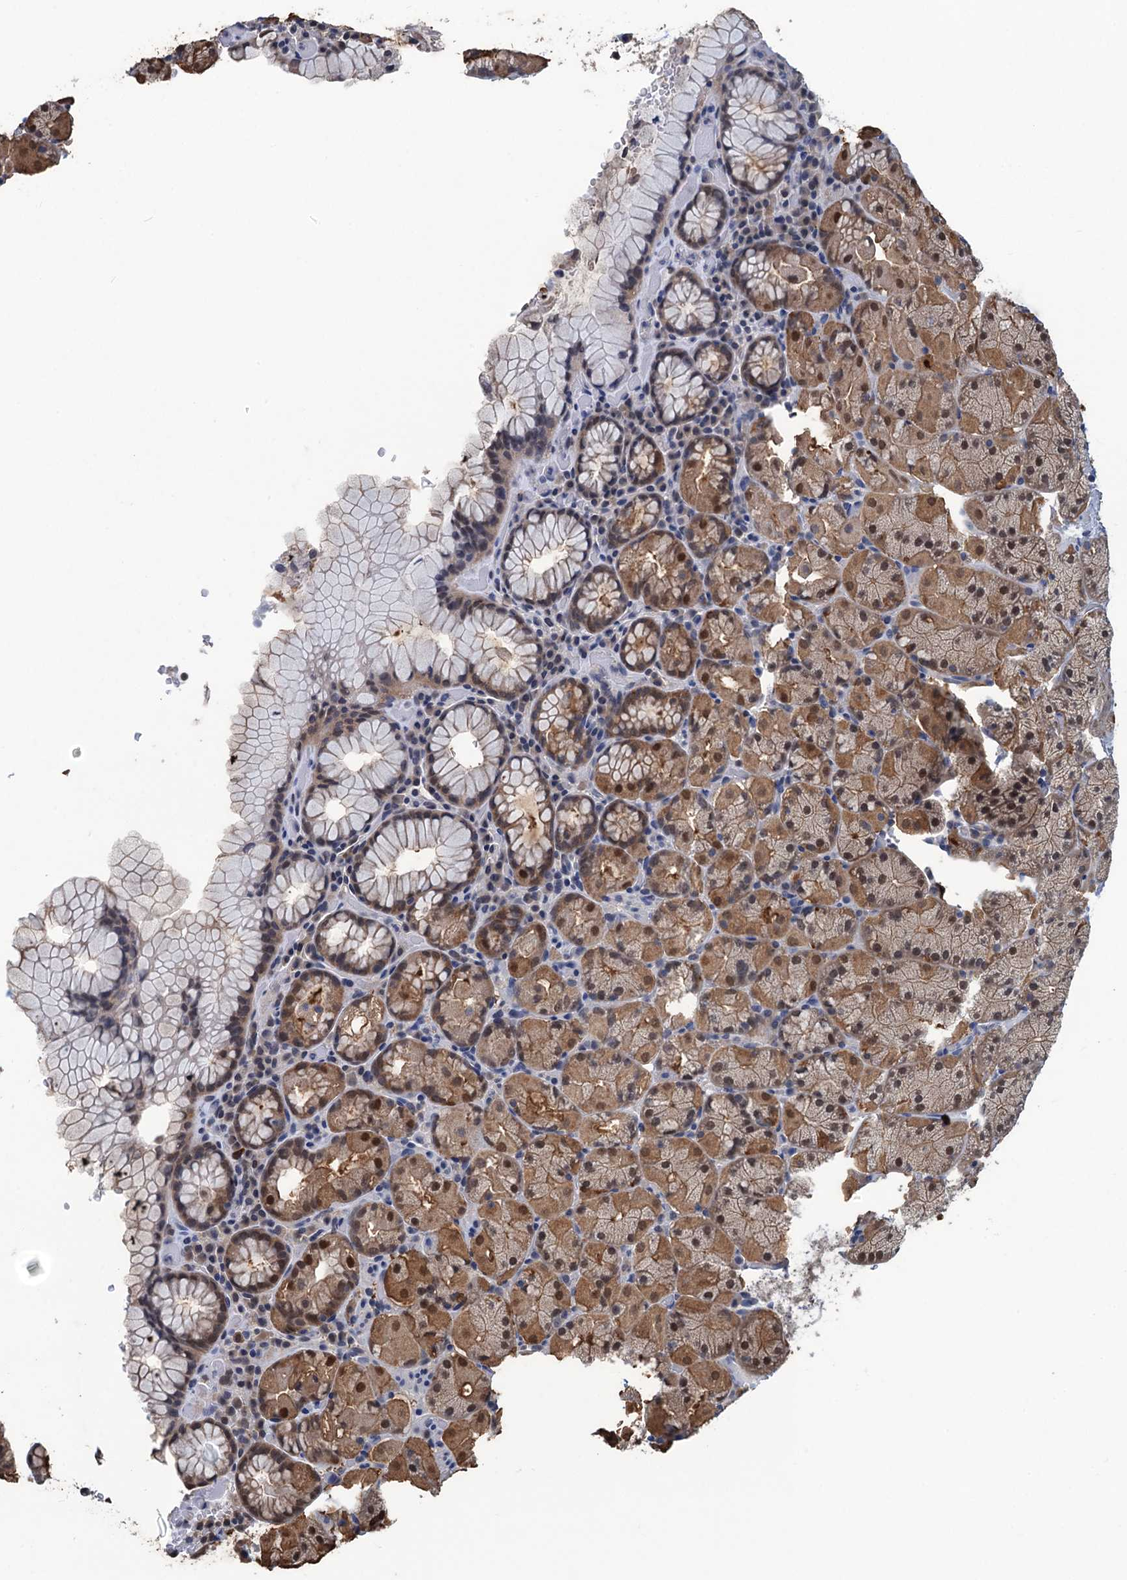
{"staining": {"intensity": "moderate", "quantity": ">75%", "location": "cytoplasmic/membranous,nuclear"}, "tissue": "stomach", "cell_type": "Glandular cells", "image_type": "normal", "snomed": [{"axis": "morphology", "description": "Normal tissue, NOS"}, {"axis": "topography", "description": "Stomach, upper"}, {"axis": "topography", "description": "Stomach, lower"}], "caption": "Normal stomach was stained to show a protein in brown. There is medium levels of moderate cytoplasmic/membranous,nuclear staining in approximately >75% of glandular cells.", "gene": "RTKN2", "patient": {"sex": "male", "age": 80}}